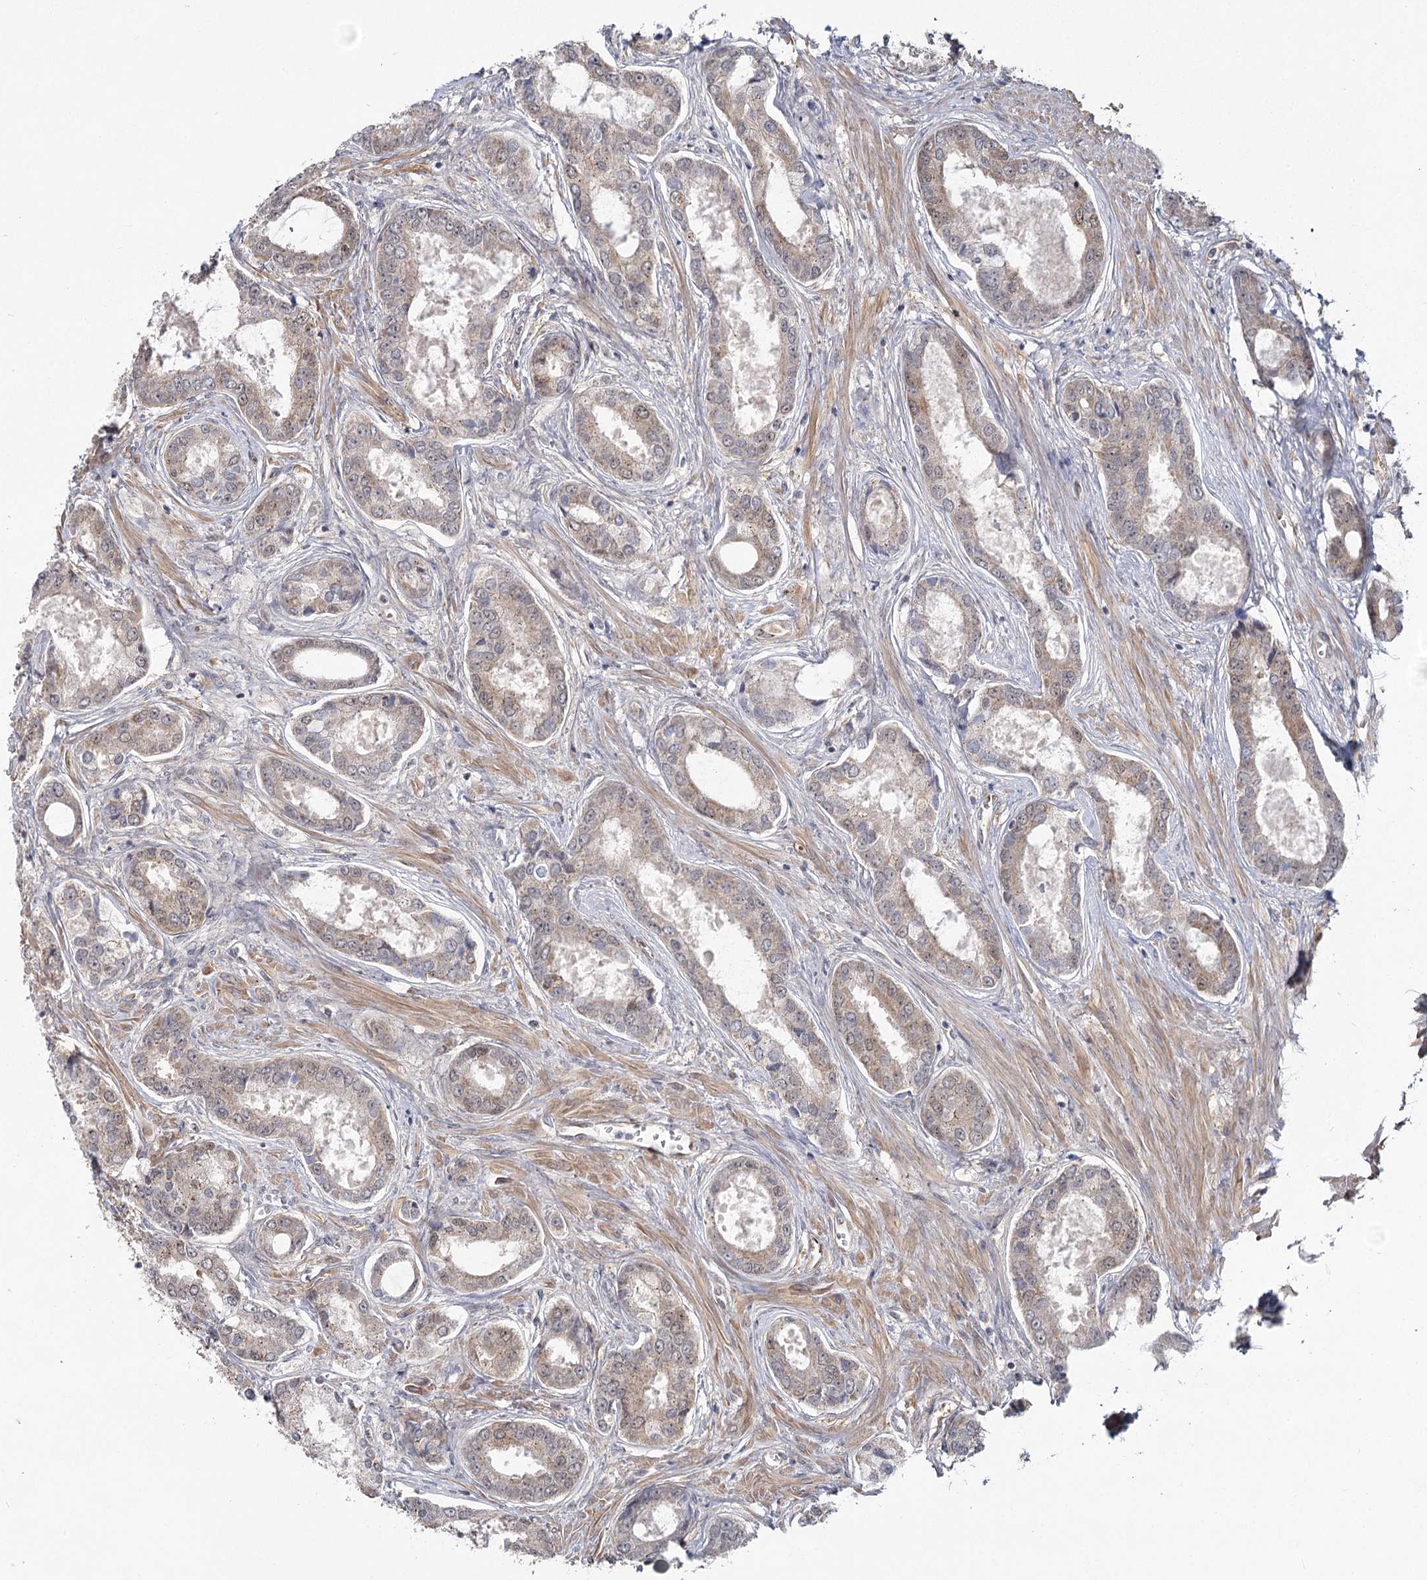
{"staining": {"intensity": "weak", "quantity": "25%-75%", "location": "cytoplasmic/membranous"}, "tissue": "prostate cancer", "cell_type": "Tumor cells", "image_type": "cancer", "snomed": [{"axis": "morphology", "description": "Adenocarcinoma, Low grade"}, {"axis": "topography", "description": "Prostate"}], "caption": "Human prostate cancer stained for a protein (brown) demonstrates weak cytoplasmic/membranous positive staining in approximately 25%-75% of tumor cells.", "gene": "TBC1D9B", "patient": {"sex": "male", "age": 68}}